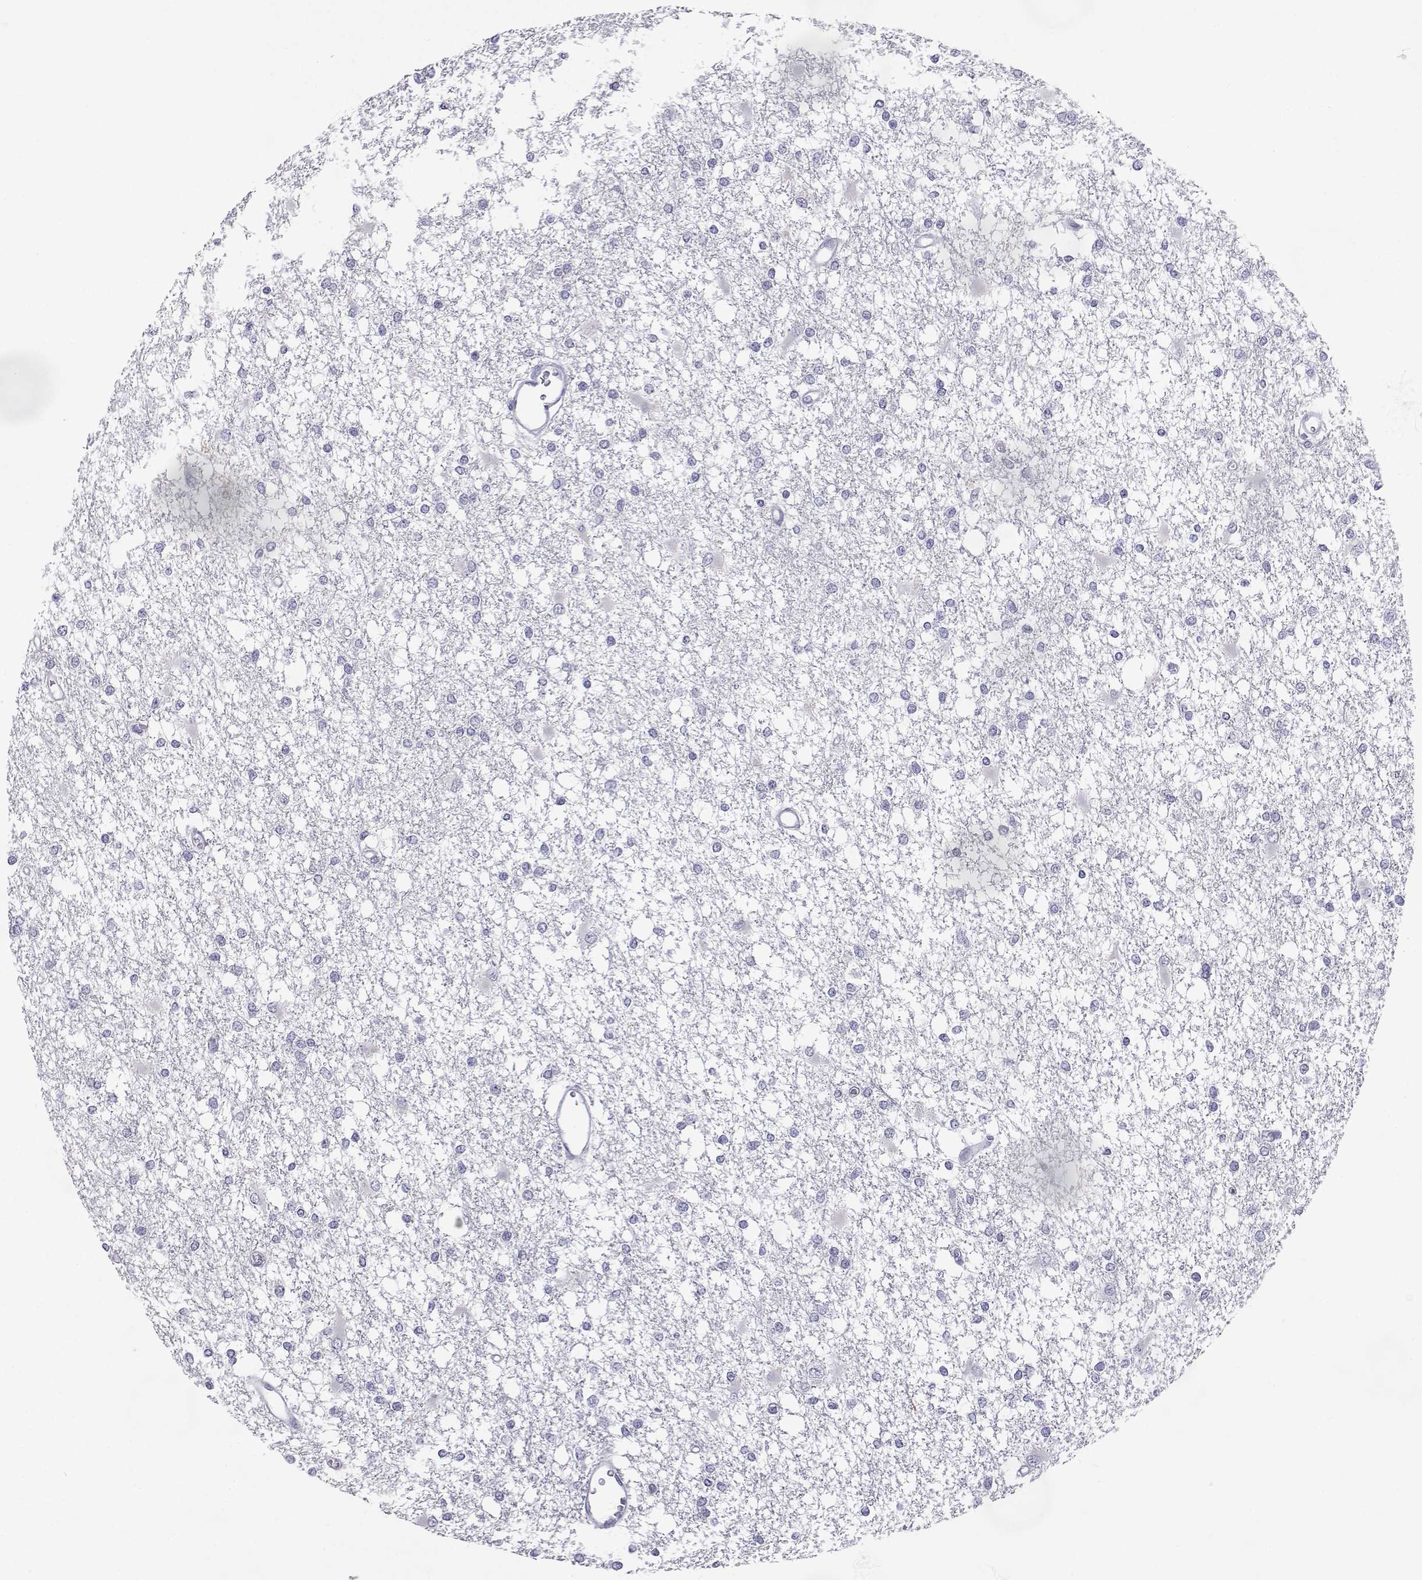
{"staining": {"intensity": "negative", "quantity": "none", "location": "none"}, "tissue": "glioma", "cell_type": "Tumor cells", "image_type": "cancer", "snomed": [{"axis": "morphology", "description": "Glioma, malignant, High grade"}, {"axis": "topography", "description": "Cerebral cortex"}], "caption": "IHC micrograph of human malignant high-grade glioma stained for a protein (brown), which shows no positivity in tumor cells.", "gene": "SLC6A3", "patient": {"sex": "male", "age": 79}}